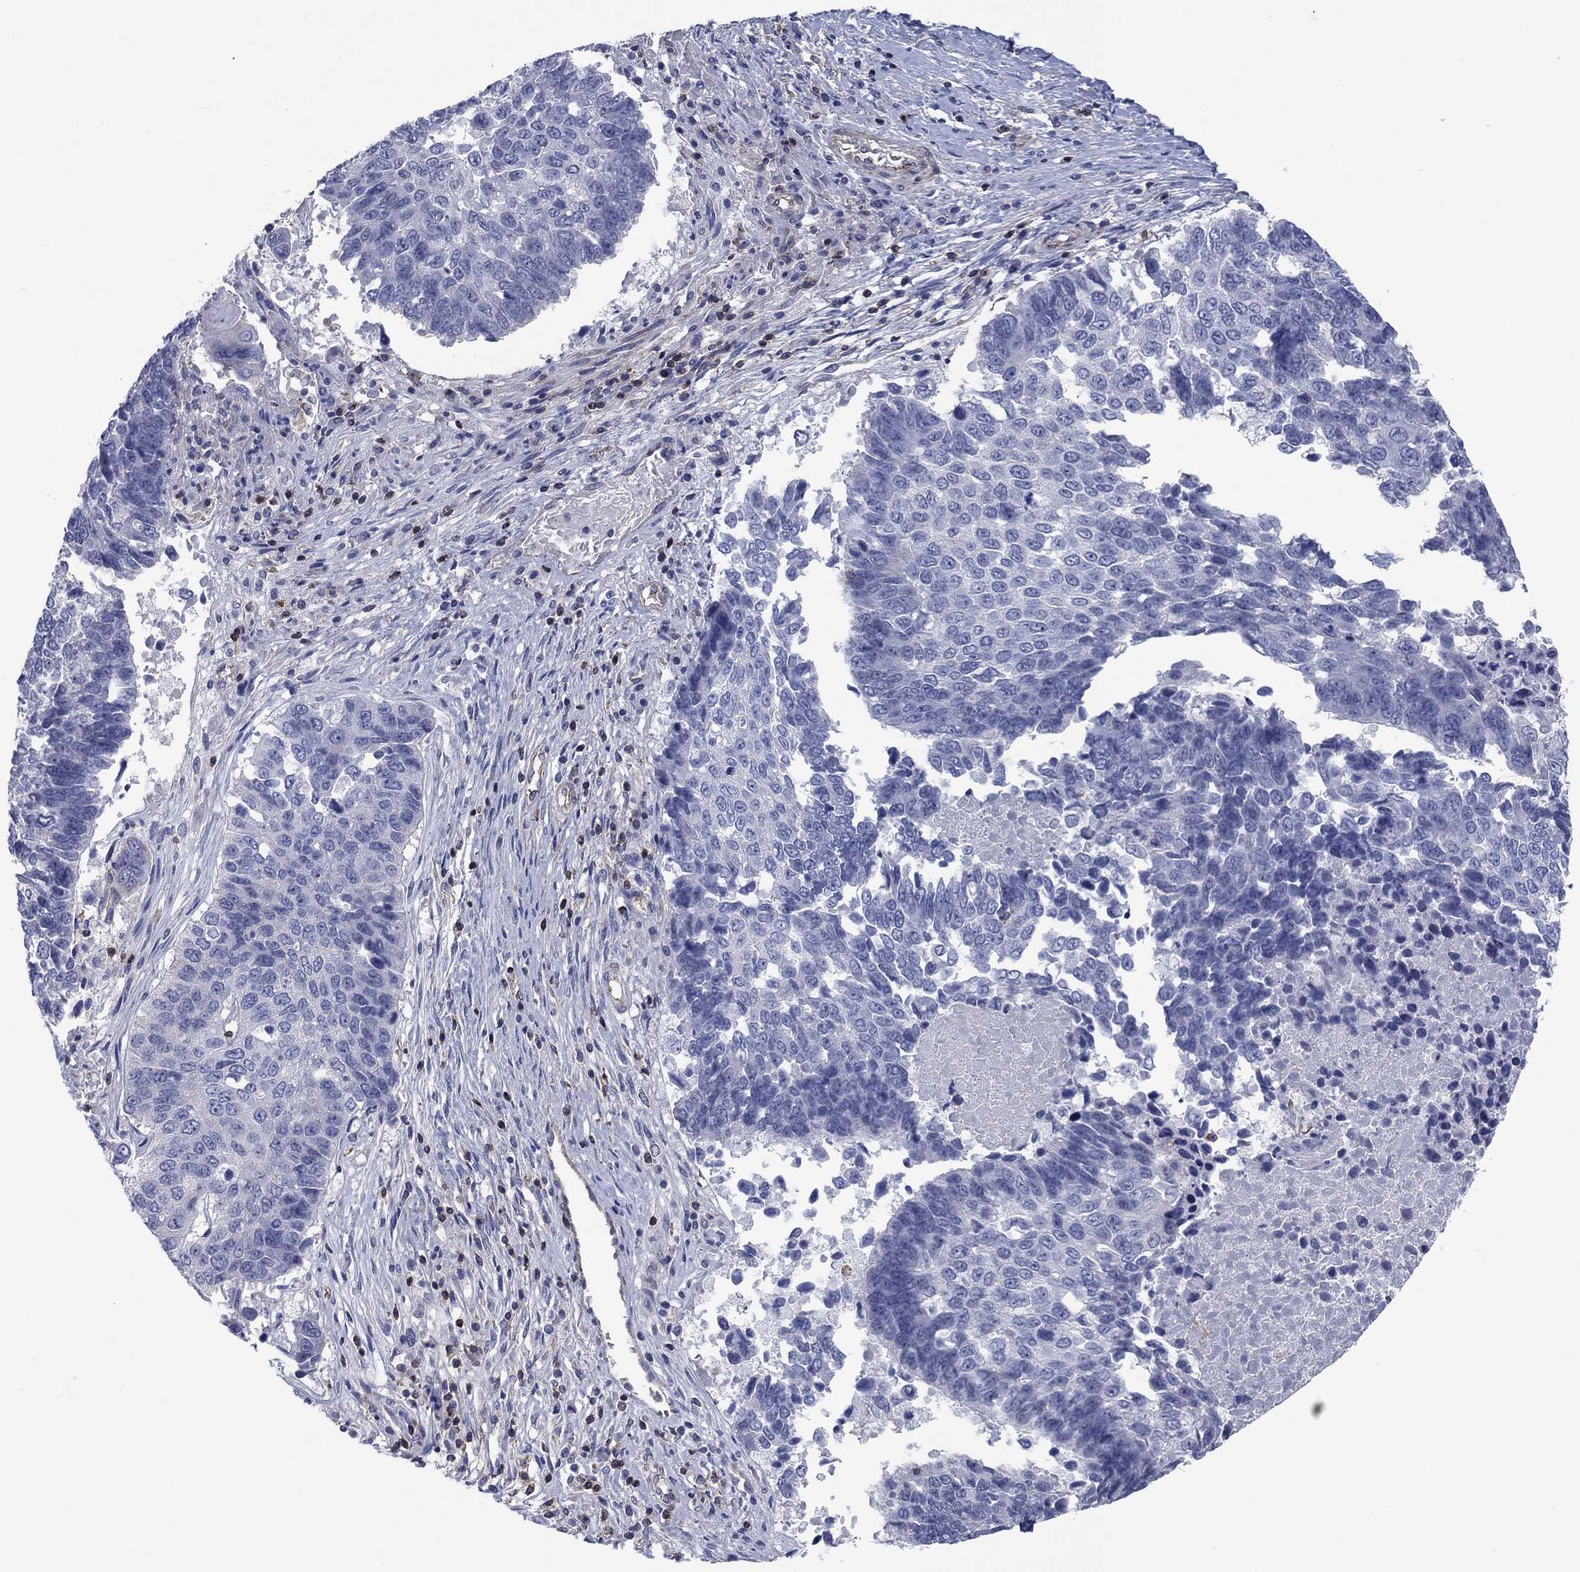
{"staining": {"intensity": "negative", "quantity": "none", "location": "none"}, "tissue": "lung cancer", "cell_type": "Tumor cells", "image_type": "cancer", "snomed": [{"axis": "morphology", "description": "Squamous cell carcinoma, NOS"}, {"axis": "topography", "description": "Lung"}], "caption": "This is a photomicrograph of IHC staining of squamous cell carcinoma (lung), which shows no positivity in tumor cells. (Immunohistochemistry, brightfield microscopy, high magnification).", "gene": "PSD4", "patient": {"sex": "male", "age": 73}}